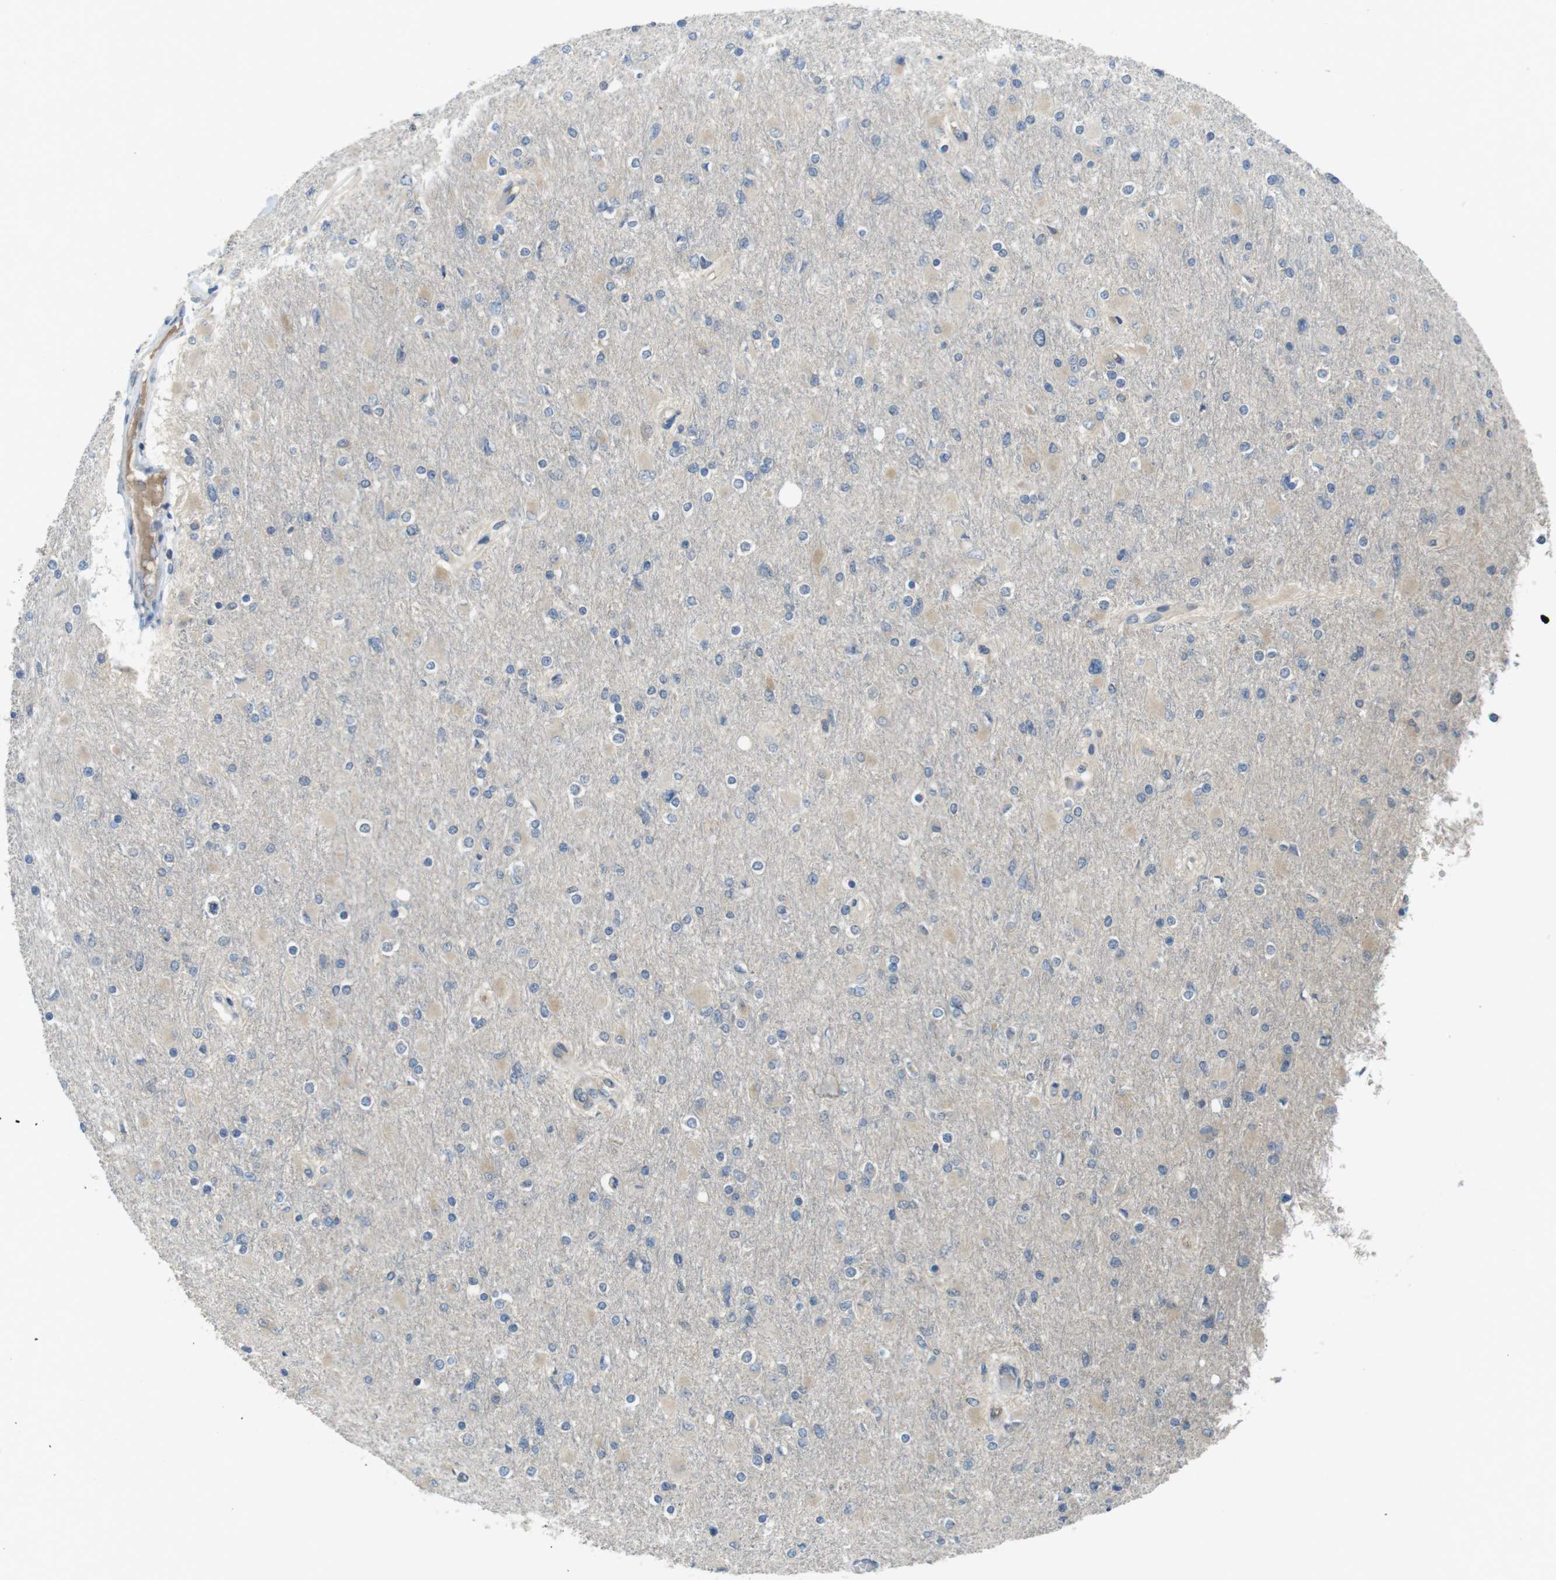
{"staining": {"intensity": "negative", "quantity": "none", "location": "none"}, "tissue": "glioma", "cell_type": "Tumor cells", "image_type": "cancer", "snomed": [{"axis": "morphology", "description": "Glioma, malignant, High grade"}, {"axis": "topography", "description": "Cerebral cortex"}], "caption": "Immunohistochemical staining of malignant glioma (high-grade) reveals no significant staining in tumor cells.", "gene": "SUGT1", "patient": {"sex": "female", "age": 36}}